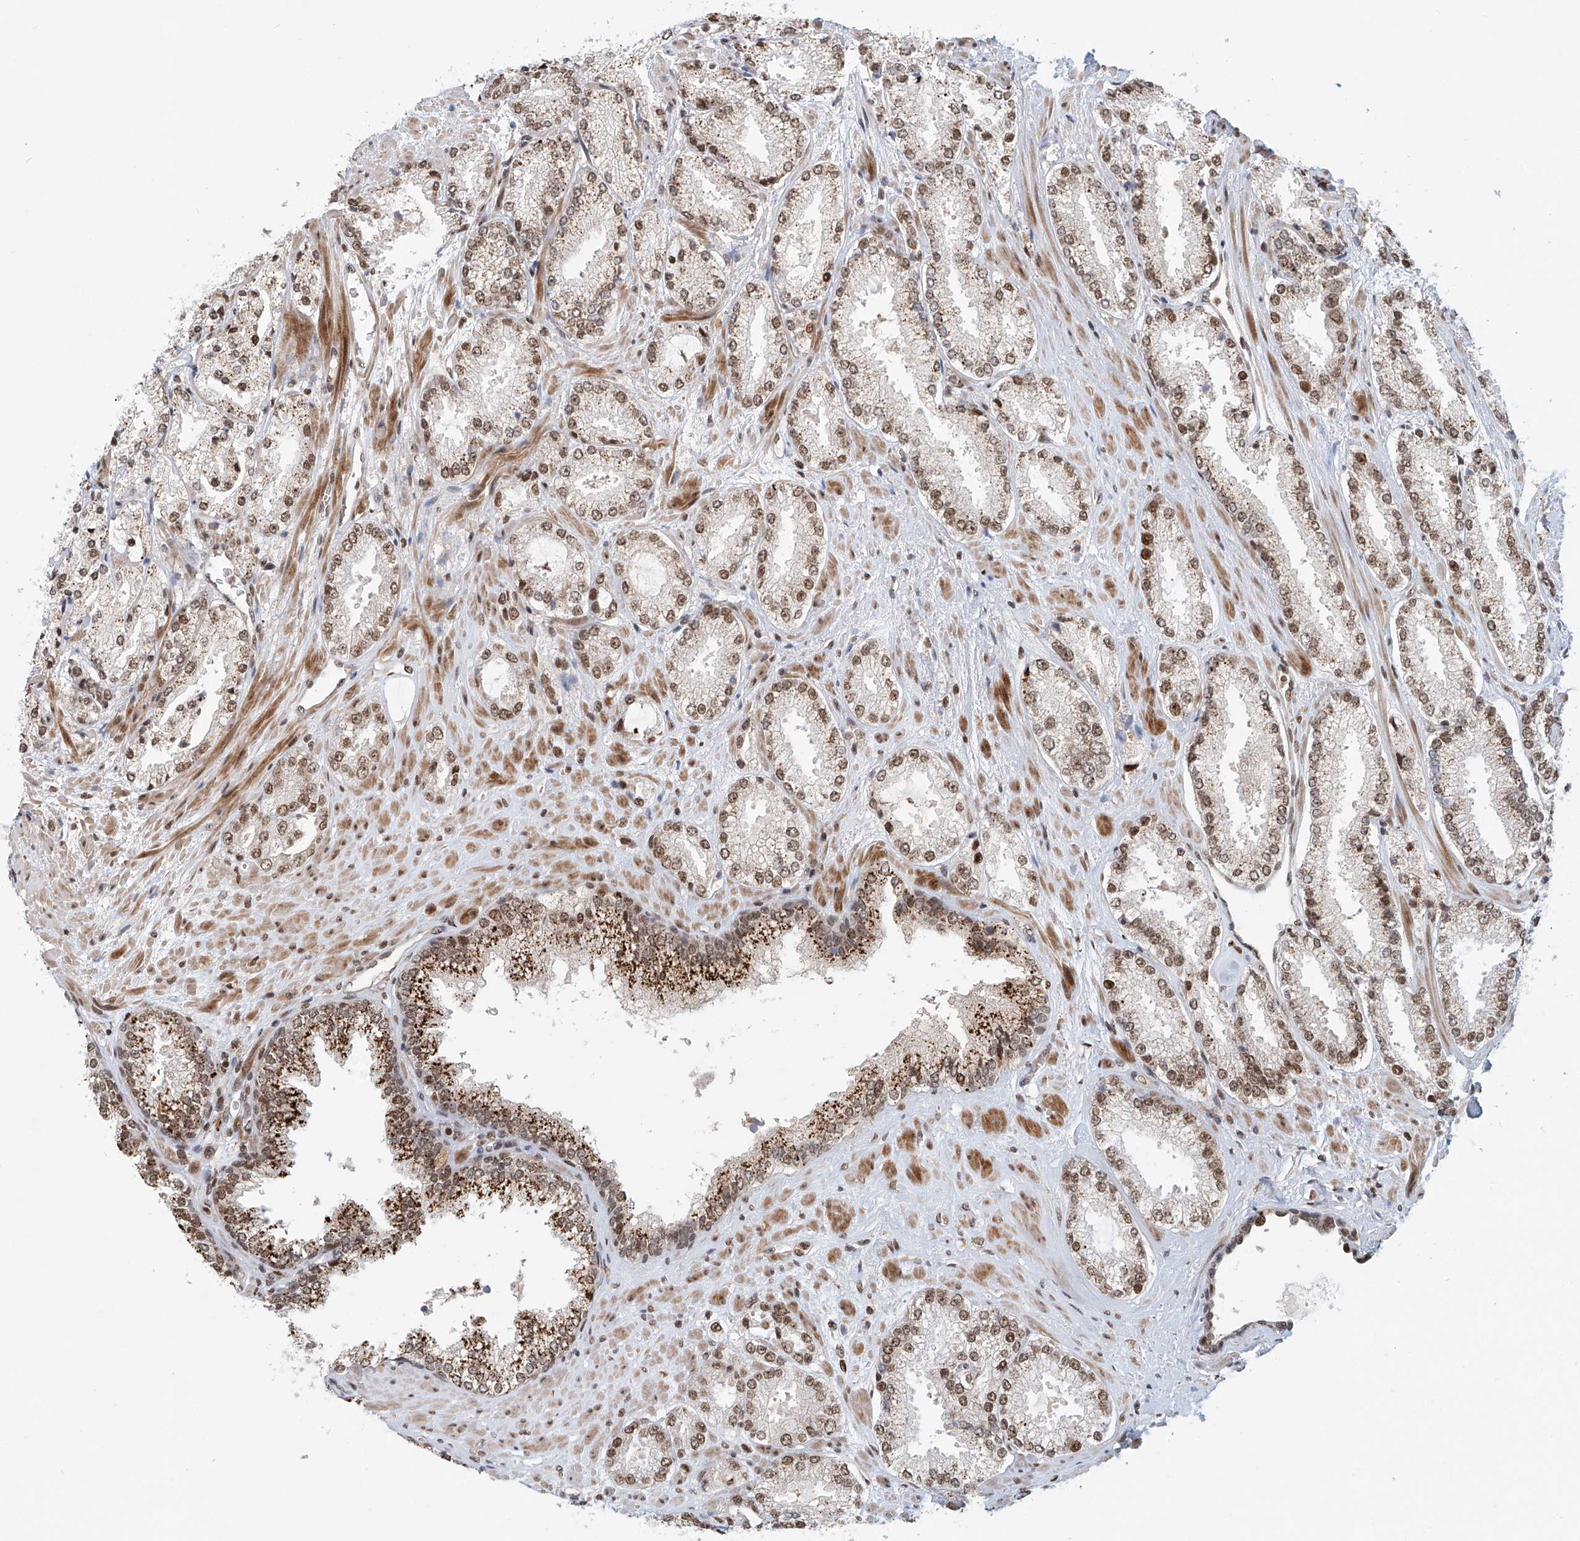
{"staining": {"intensity": "moderate", "quantity": "25%-75%", "location": "nuclear"}, "tissue": "prostate cancer", "cell_type": "Tumor cells", "image_type": "cancer", "snomed": [{"axis": "morphology", "description": "Adenocarcinoma, High grade"}, {"axis": "topography", "description": "Prostate"}], "caption": "This micrograph reveals immunohistochemistry (IHC) staining of prostate cancer, with medium moderate nuclear staining in approximately 25%-75% of tumor cells.", "gene": "ZNF470", "patient": {"sex": "male", "age": 73}}